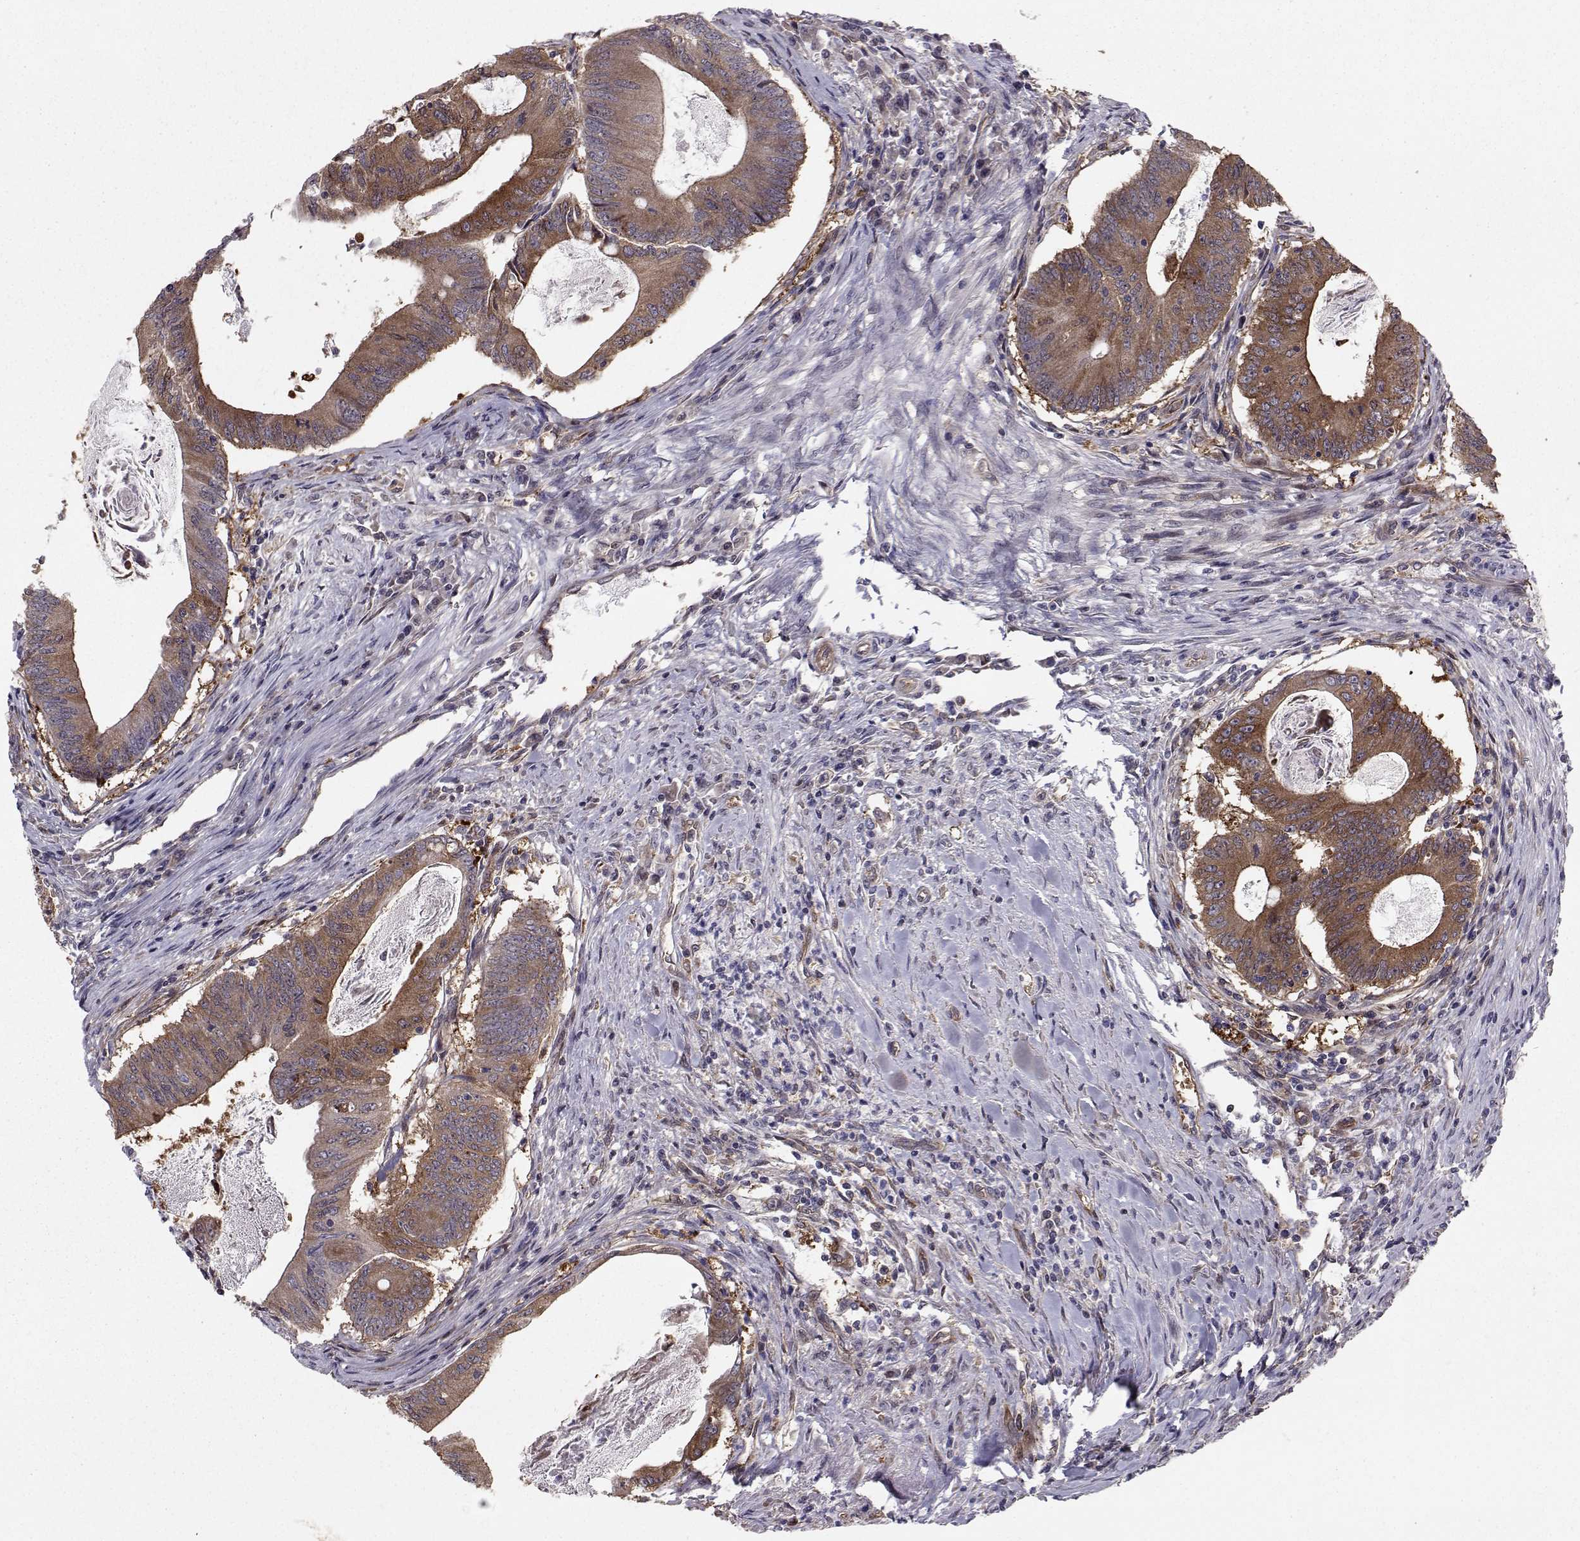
{"staining": {"intensity": "strong", "quantity": "25%-75%", "location": "cytoplasmic/membranous"}, "tissue": "colorectal cancer", "cell_type": "Tumor cells", "image_type": "cancer", "snomed": [{"axis": "morphology", "description": "Adenocarcinoma, NOS"}, {"axis": "topography", "description": "Colon"}], "caption": "A high-resolution histopathology image shows immunohistochemistry (IHC) staining of colorectal cancer (adenocarcinoma), which exhibits strong cytoplasmic/membranous positivity in about 25%-75% of tumor cells.", "gene": "HSP90AB1", "patient": {"sex": "female", "age": 70}}